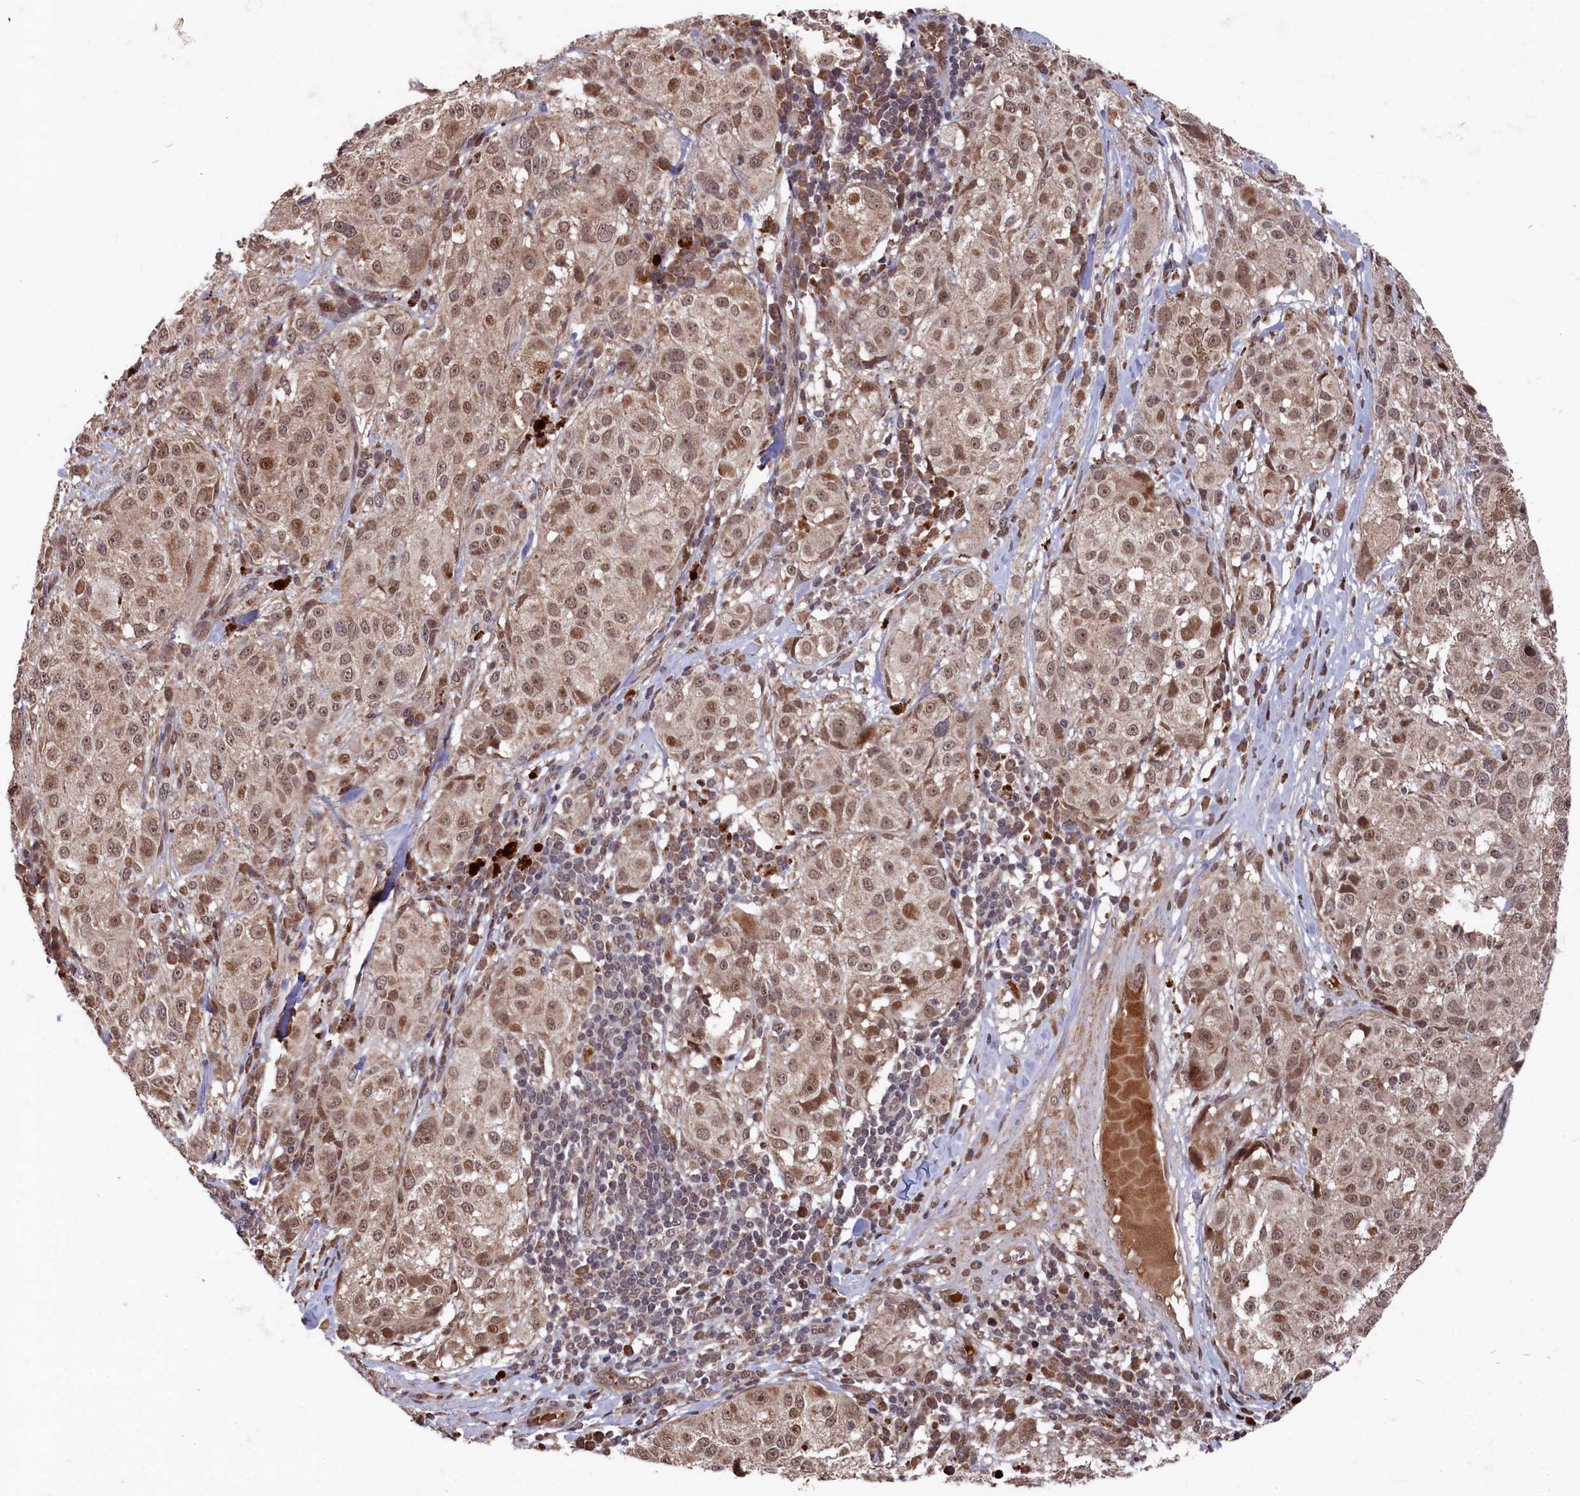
{"staining": {"intensity": "moderate", "quantity": ">75%", "location": "cytoplasmic/membranous,nuclear"}, "tissue": "melanoma", "cell_type": "Tumor cells", "image_type": "cancer", "snomed": [{"axis": "morphology", "description": "Necrosis, NOS"}, {"axis": "morphology", "description": "Malignant melanoma, NOS"}, {"axis": "topography", "description": "Skin"}], "caption": "High-magnification brightfield microscopy of melanoma stained with DAB (3,3'-diaminobenzidine) (brown) and counterstained with hematoxylin (blue). tumor cells exhibit moderate cytoplasmic/membranous and nuclear positivity is seen in approximately>75% of cells.", "gene": "CLPX", "patient": {"sex": "female", "age": 87}}